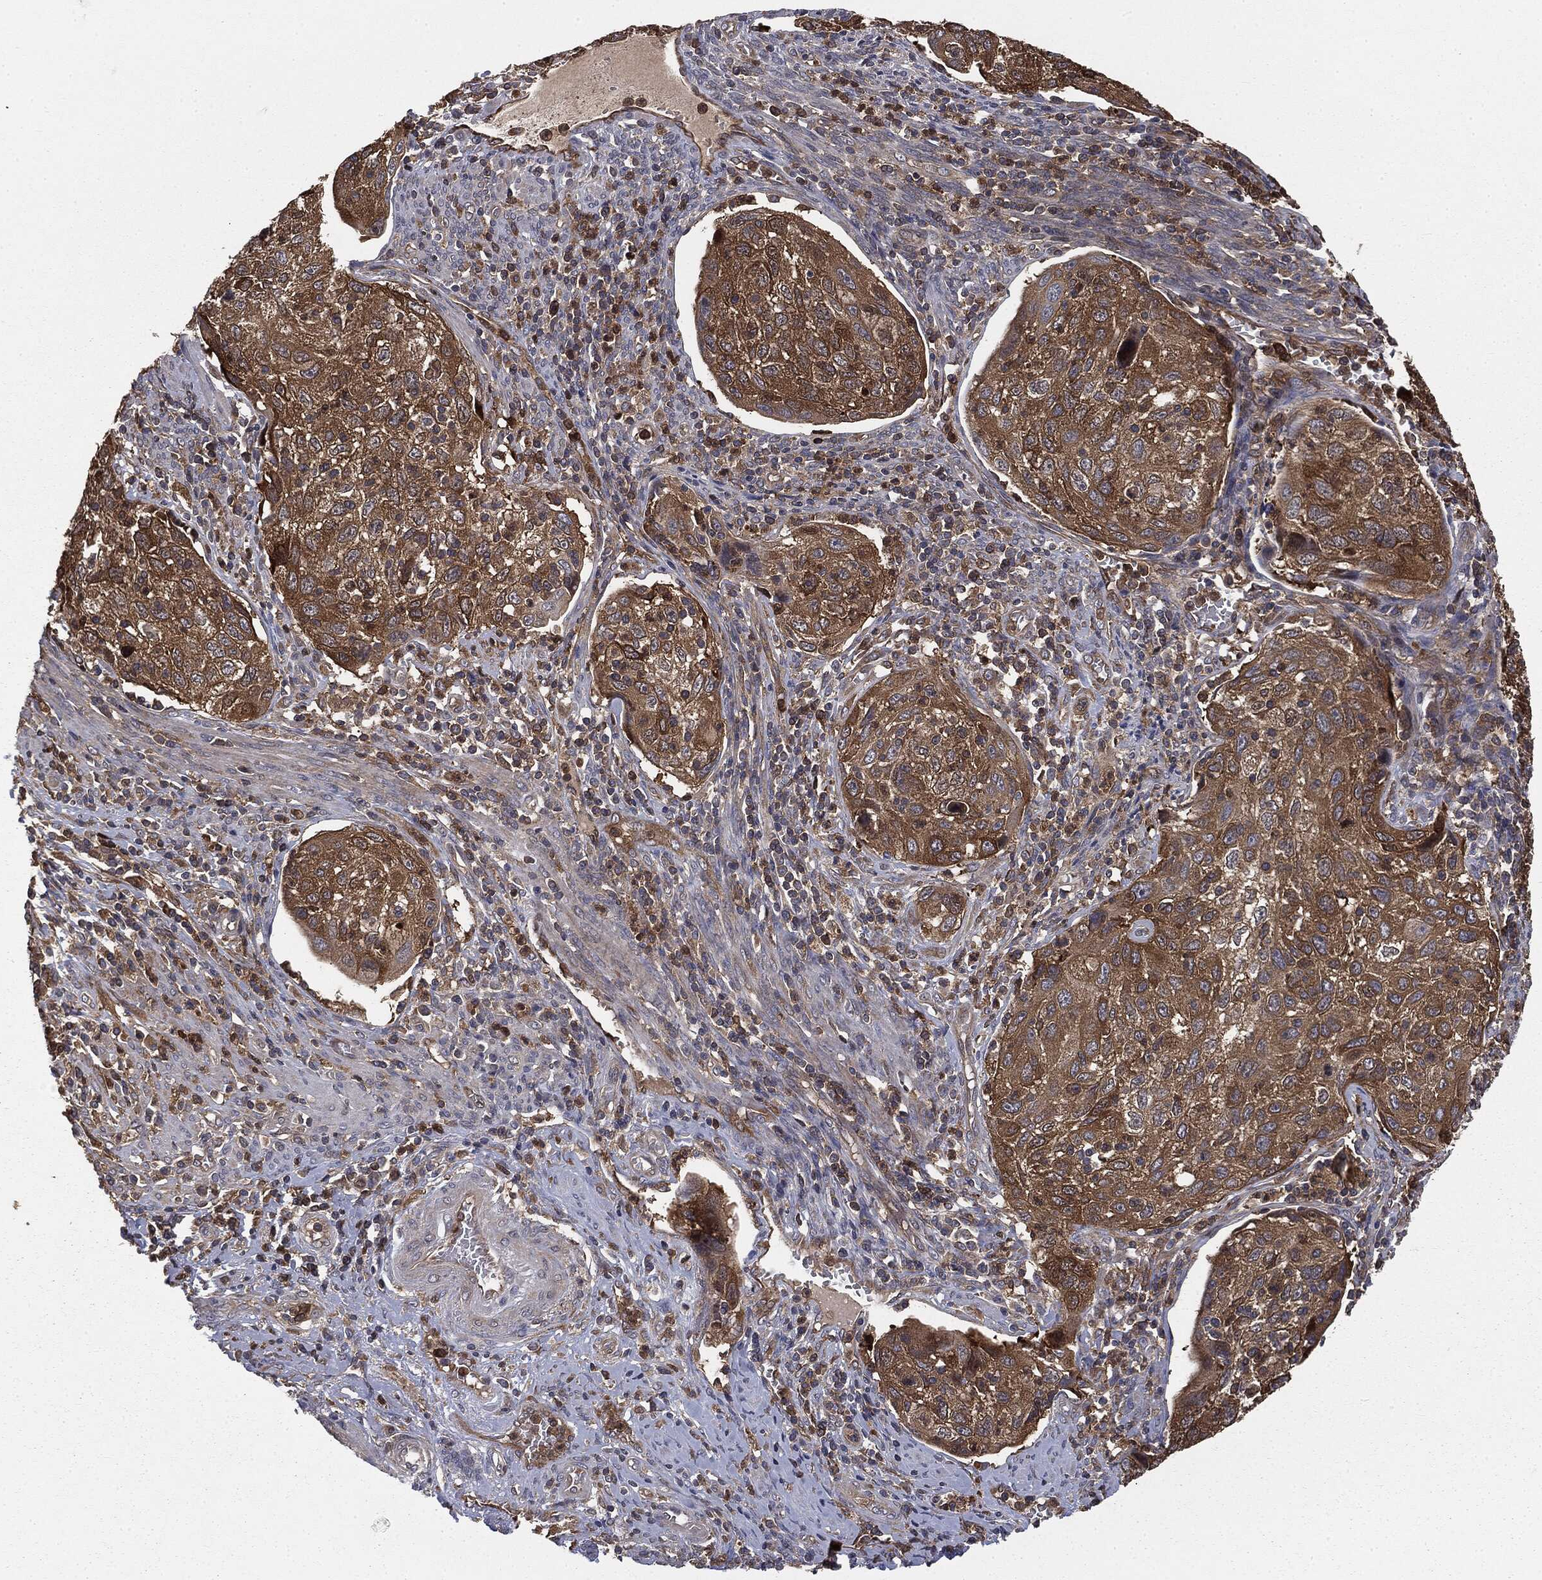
{"staining": {"intensity": "moderate", "quantity": ">75%", "location": "cytoplasmic/membranous"}, "tissue": "cervical cancer", "cell_type": "Tumor cells", "image_type": "cancer", "snomed": [{"axis": "morphology", "description": "Squamous cell carcinoma, NOS"}, {"axis": "topography", "description": "Cervix"}], "caption": "IHC of human cervical cancer (squamous cell carcinoma) reveals medium levels of moderate cytoplasmic/membranous expression in about >75% of tumor cells.", "gene": "GNB5", "patient": {"sex": "female", "age": 70}}